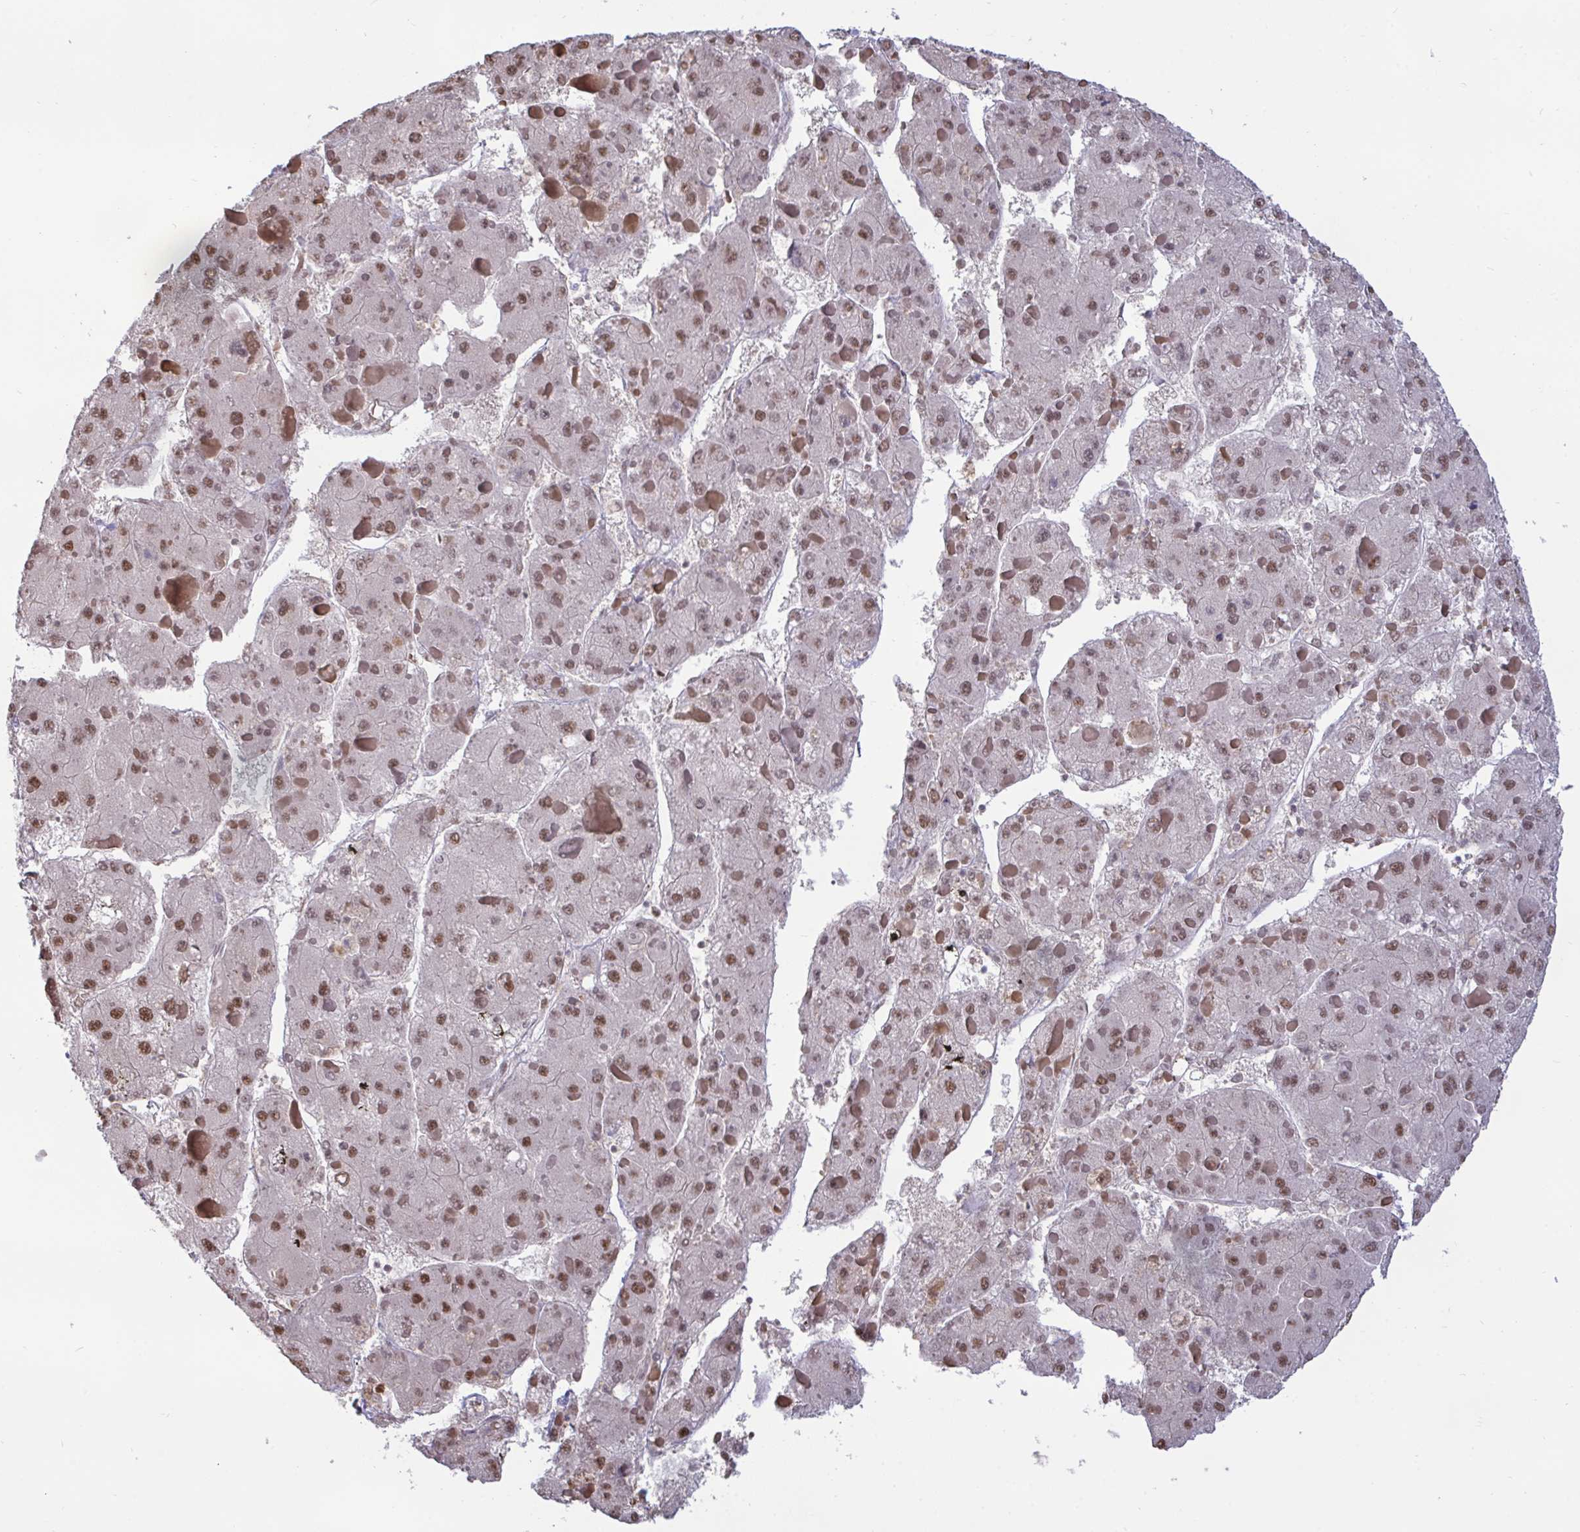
{"staining": {"intensity": "moderate", "quantity": ">75%", "location": "nuclear"}, "tissue": "liver cancer", "cell_type": "Tumor cells", "image_type": "cancer", "snomed": [{"axis": "morphology", "description": "Carcinoma, Hepatocellular, NOS"}, {"axis": "topography", "description": "Liver"}], "caption": "Immunohistochemistry (IHC) staining of liver cancer, which displays medium levels of moderate nuclear expression in about >75% of tumor cells indicating moderate nuclear protein positivity. The staining was performed using DAB (3,3'-diaminobenzidine) (brown) for protein detection and nuclei were counterstained in hematoxylin (blue).", "gene": "PUF60", "patient": {"sex": "female", "age": 73}}